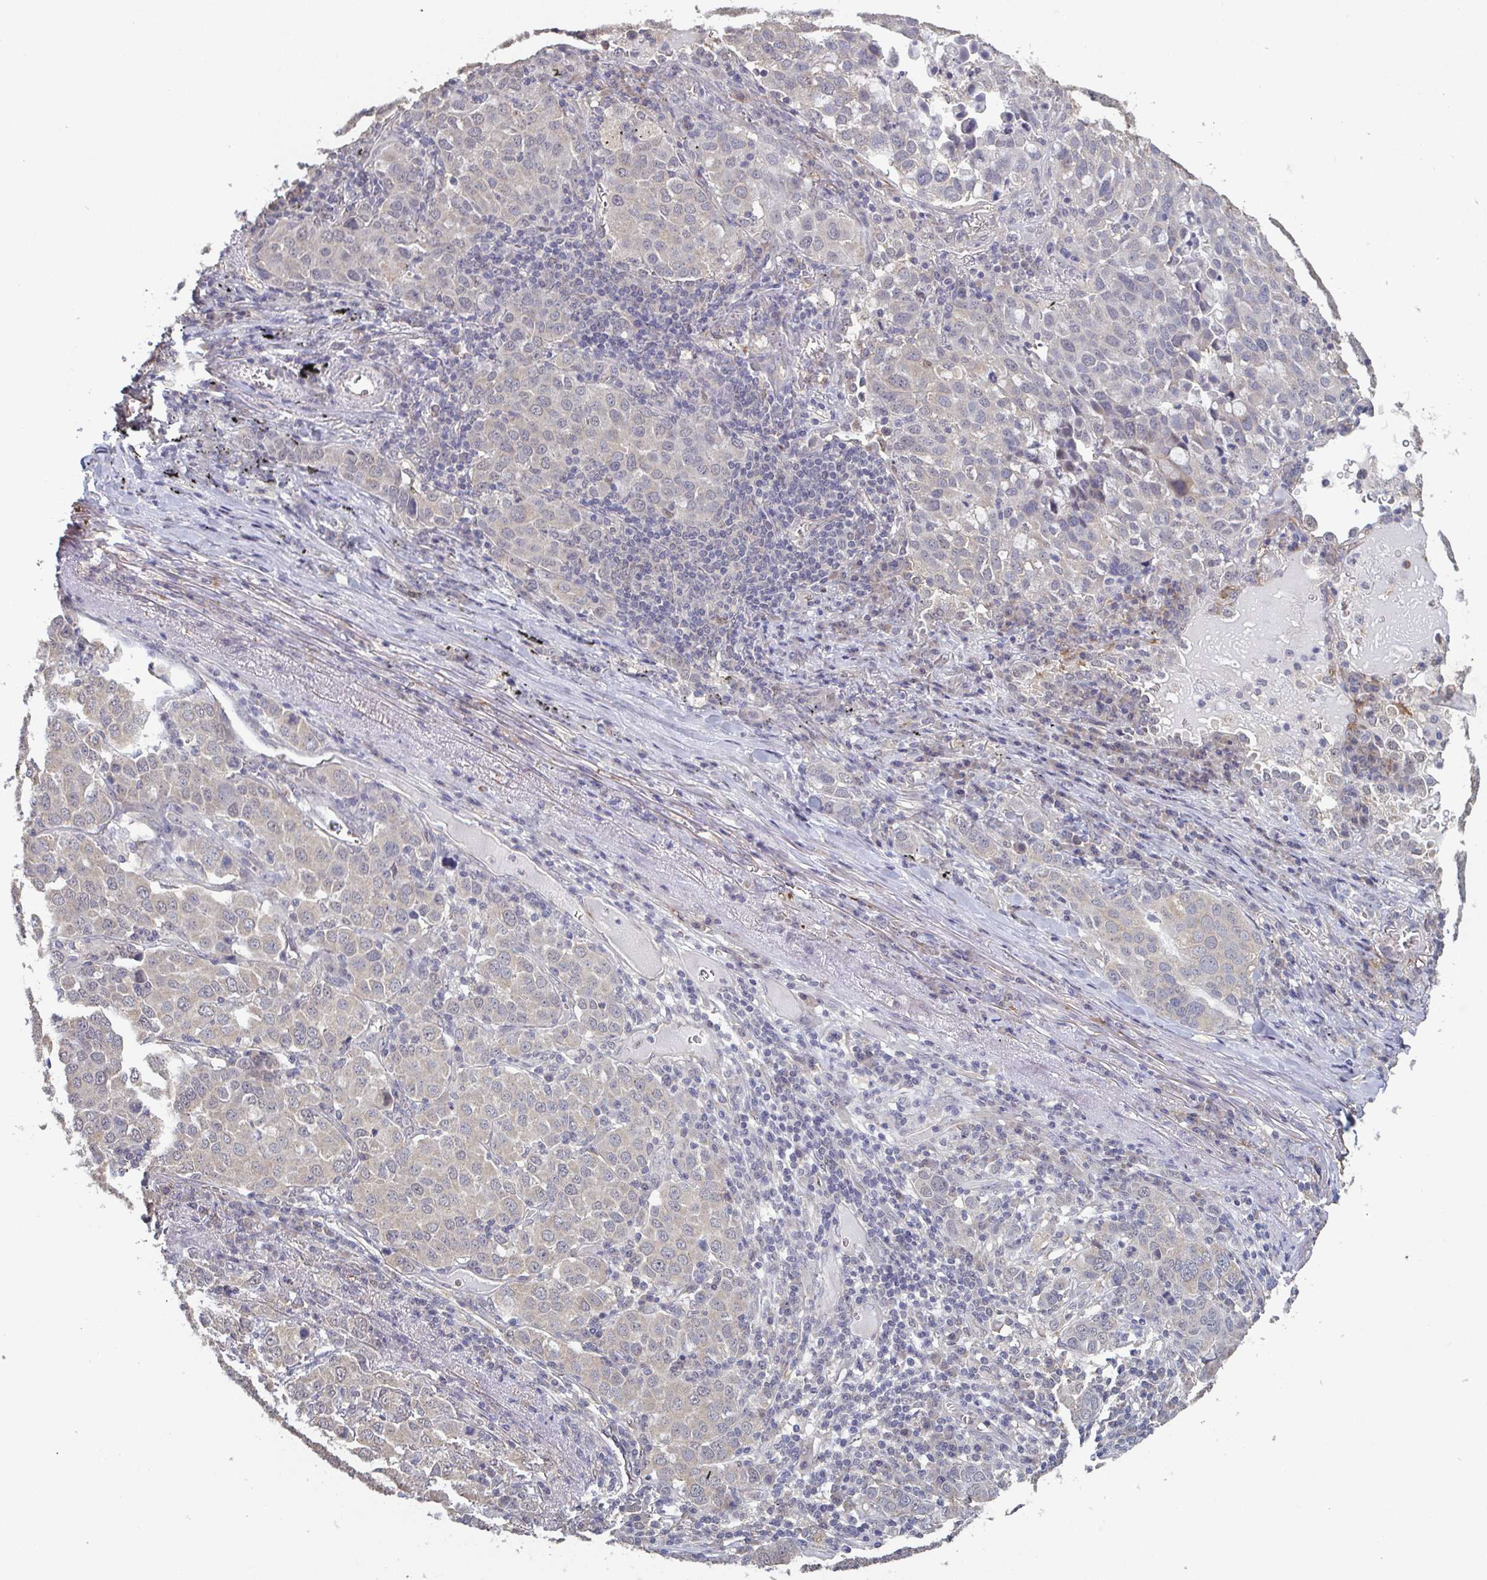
{"staining": {"intensity": "weak", "quantity": "<25%", "location": "cytoplasmic/membranous"}, "tissue": "lung cancer", "cell_type": "Tumor cells", "image_type": "cancer", "snomed": [{"axis": "morphology", "description": "Adenocarcinoma, NOS"}, {"axis": "morphology", "description": "Adenocarcinoma, metastatic, NOS"}, {"axis": "topography", "description": "Lymph node"}, {"axis": "topography", "description": "Lung"}], "caption": "Immunohistochemical staining of human lung adenocarcinoma exhibits no significant staining in tumor cells.", "gene": "LIX1", "patient": {"sex": "female", "age": 65}}